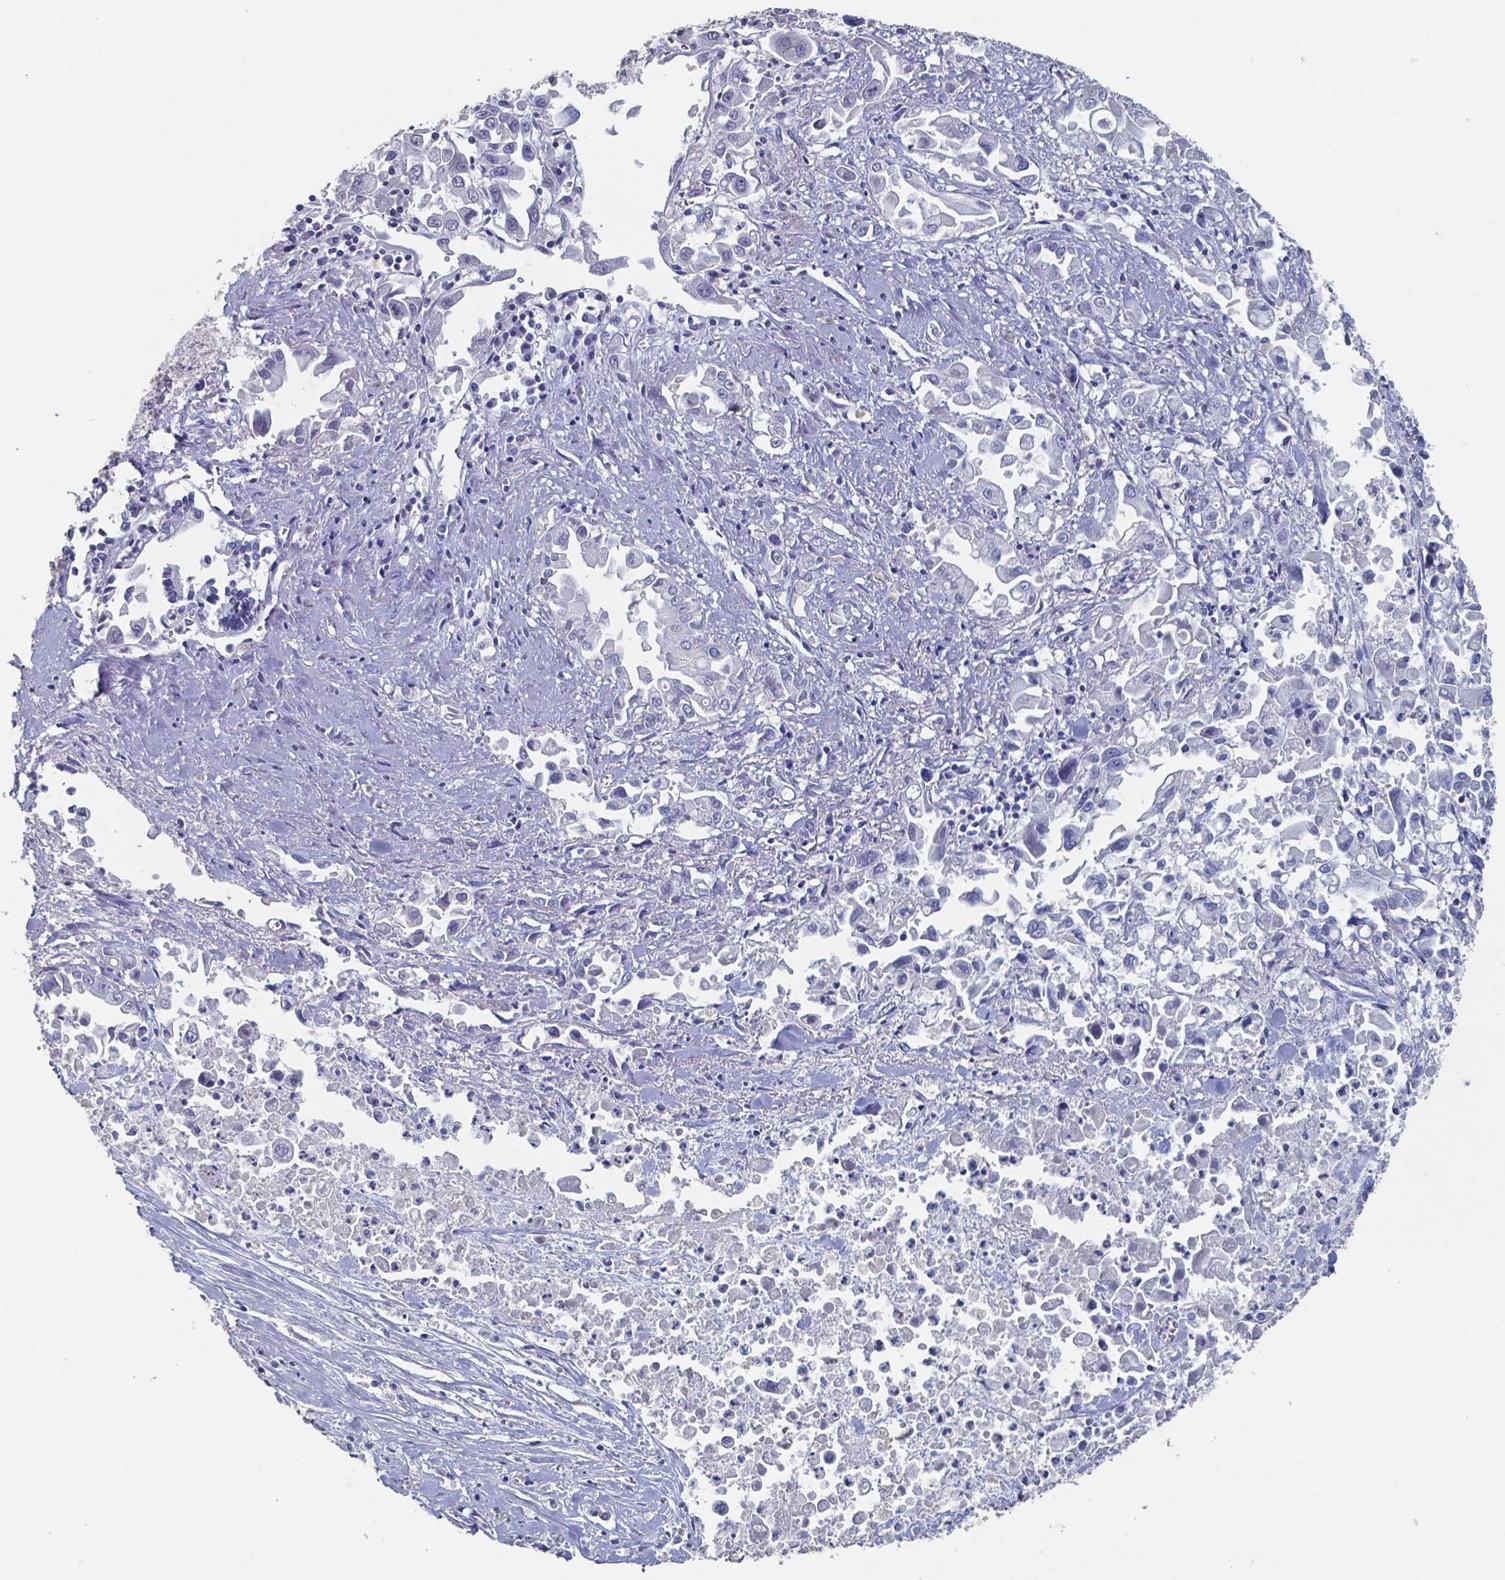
{"staining": {"intensity": "negative", "quantity": "none", "location": "none"}, "tissue": "pancreatic cancer", "cell_type": "Tumor cells", "image_type": "cancer", "snomed": [{"axis": "morphology", "description": "Adenocarcinoma, NOS"}, {"axis": "topography", "description": "Pancreas"}], "caption": "Tumor cells show no significant positivity in pancreatic cancer (adenocarcinoma).", "gene": "PLA2R1", "patient": {"sex": "female", "age": 83}}